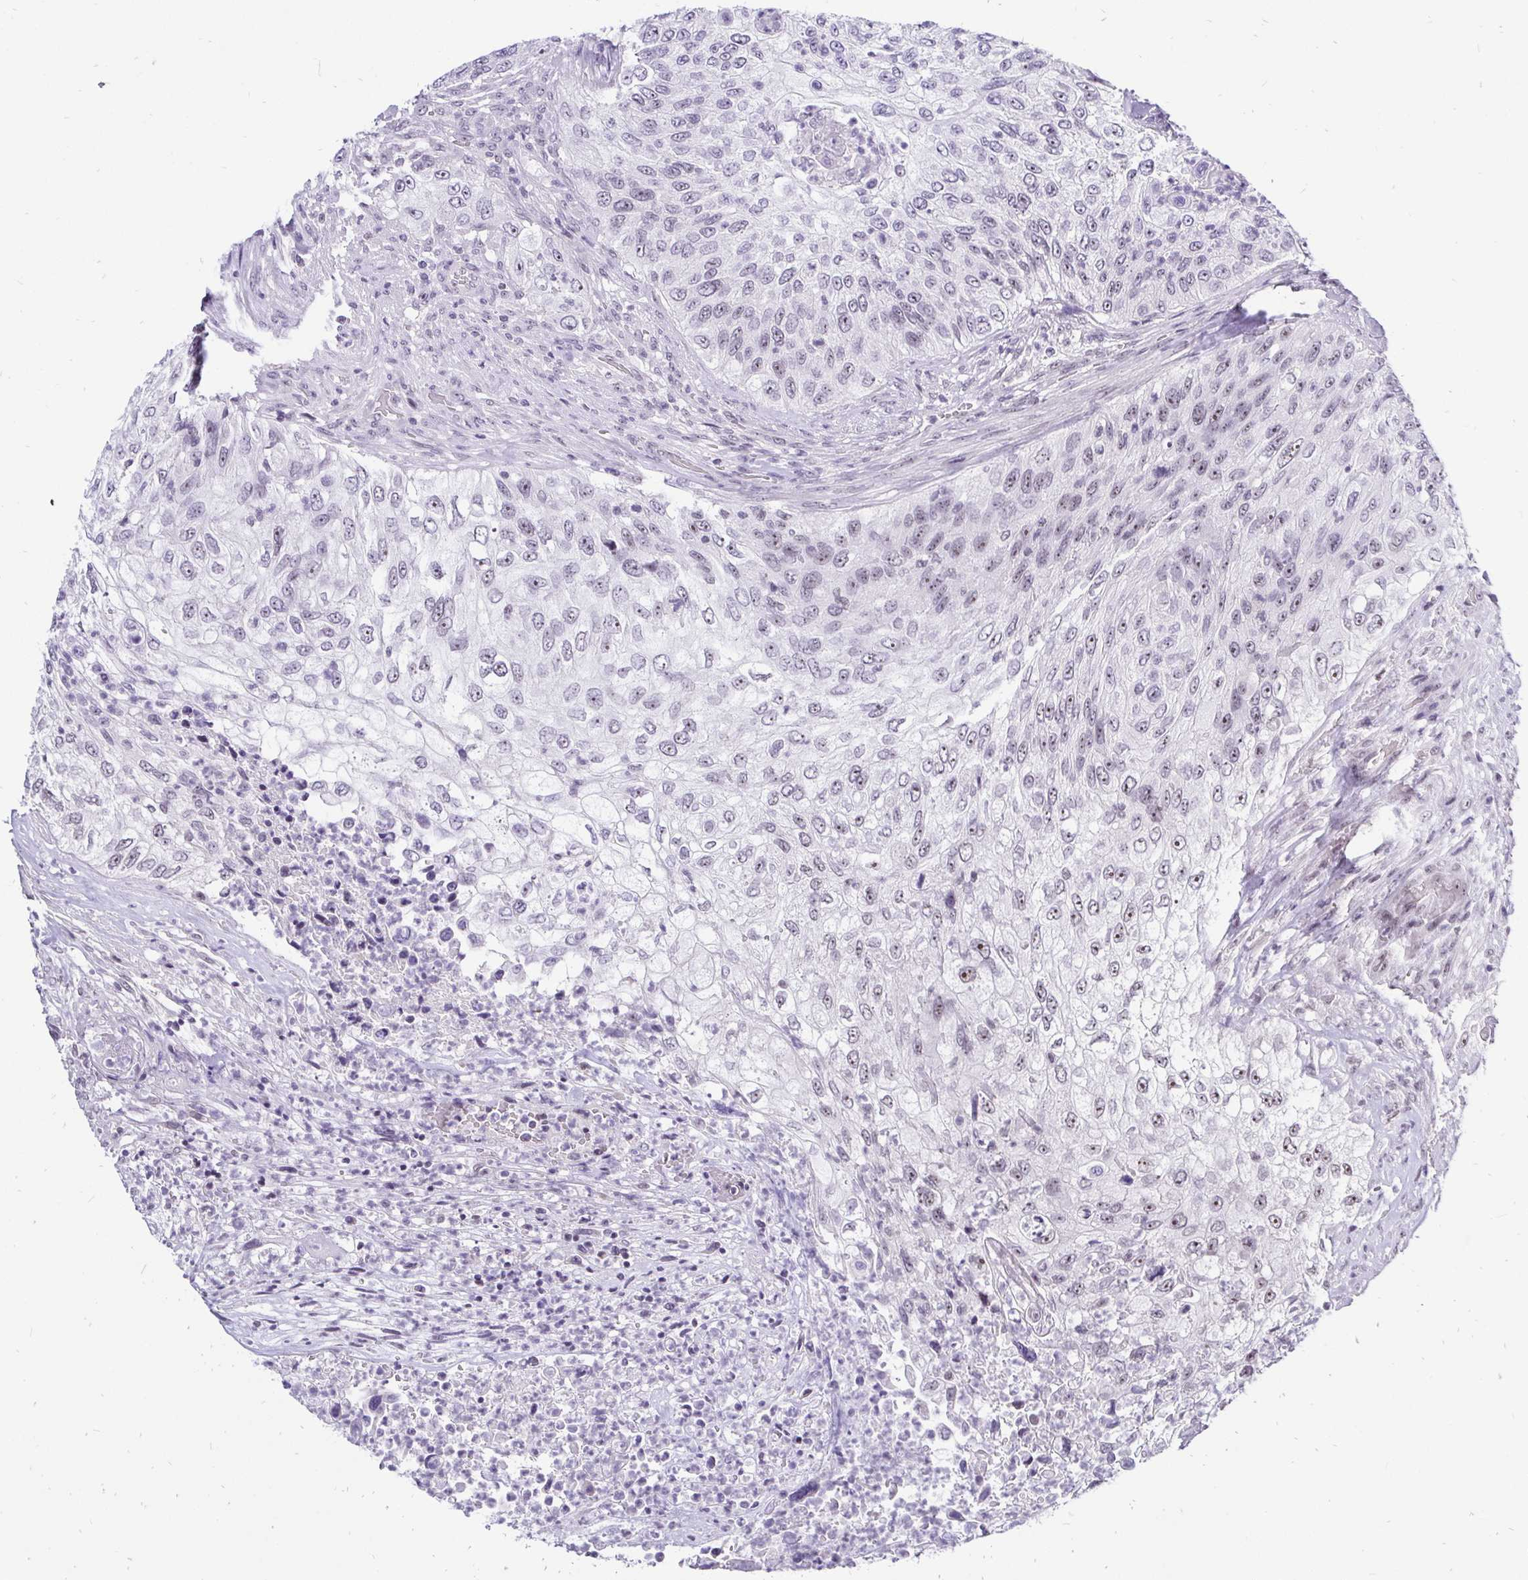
{"staining": {"intensity": "weak", "quantity": "<25%", "location": "nuclear"}, "tissue": "urothelial cancer", "cell_type": "Tumor cells", "image_type": "cancer", "snomed": [{"axis": "morphology", "description": "Urothelial carcinoma, High grade"}, {"axis": "topography", "description": "Urinary bladder"}], "caption": "Tumor cells show no significant protein staining in urothelial cancer.", "gene": "ZNF860", "patient": {"sex": "female", "age": 60}}